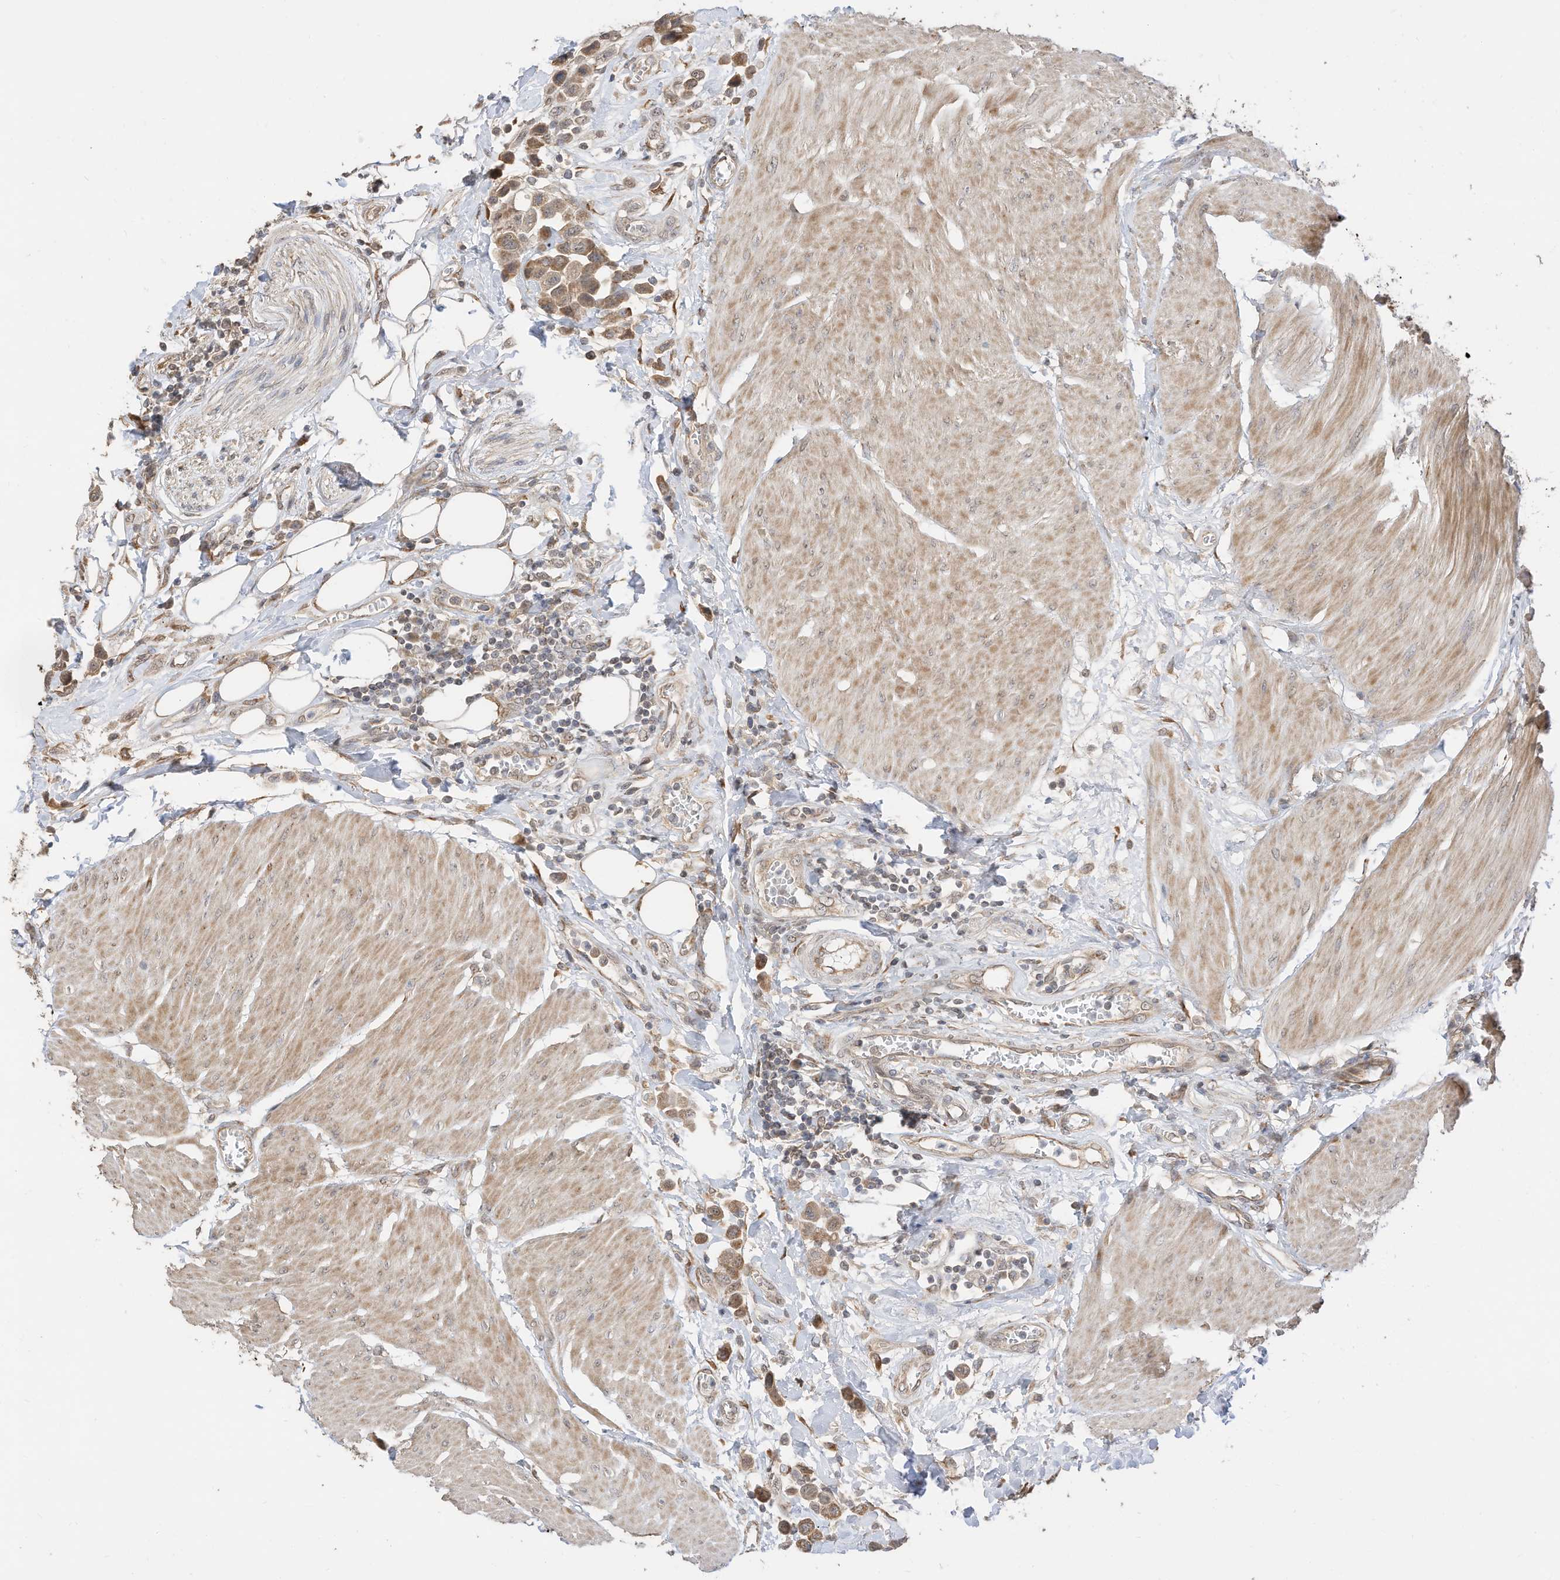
{"staining": {"intensity": "moderate", "quantity": ">75%", "location": "cytoplasmic/membranous"}, "tissue": "urothelial cancer", "cell_type": "Tumor cells", "image_type": "cancer", "snomed": [{"axis": "morphology", "description": "Urothelial carcinoma, High grade"}, {"axis": "topography", "description": "Urinary bladder"}], "caption": "An IHC histopathology image of neoplastic tissue is shown. Protein staining in brown shows moderate cytoplasmic/membranous positivity in high-grade urothelial carcinoma within tumor cells. (brown staining indicates protein expression, while blue staining denotes nuclei).", "gene": "CAGE1", "patient": {"sex": "male", "age": 50}}